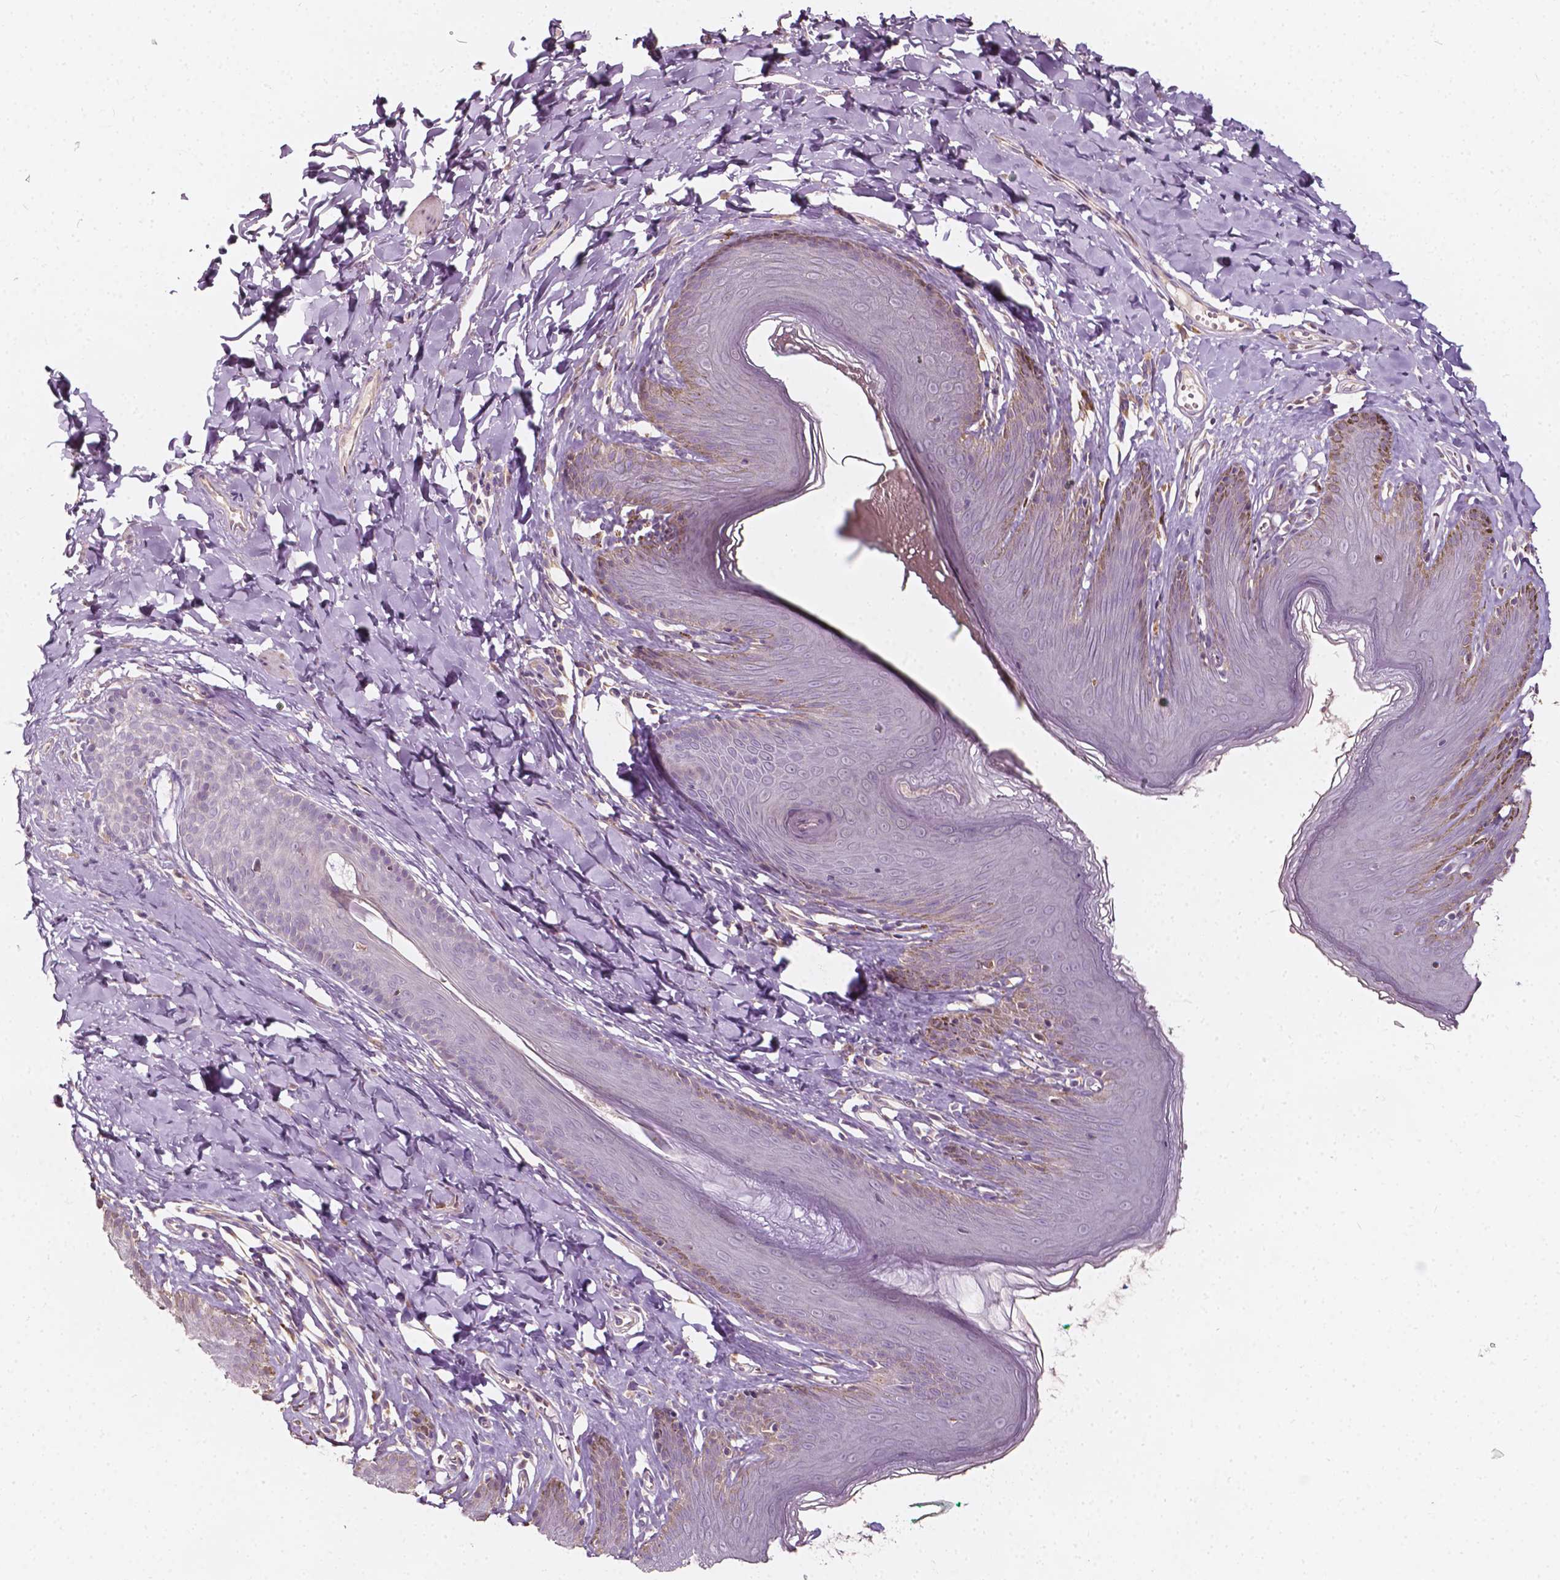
{"staining": {"intensity": "strong", "quantity": "<25%", "location": "cytoplasmic/membranous"}, "tissue": "skin", "cell_type": "Epidermal cells", "image_type": "normal", "snomed": [{"axis": "morphology", "description": "Normal tissue, NOS"}, {"axis": "topography", "description": "Vulva"}, {"axis": "topography", "description": "Peripheral nerve tissue"}], "caption": "A brown stain labels strong cytoplasmic/membranous positivity of a protein in epidermal cells of normal human skin.", "gene": "NPC1L1", "patient": {"sex": "female", "age": 66}}